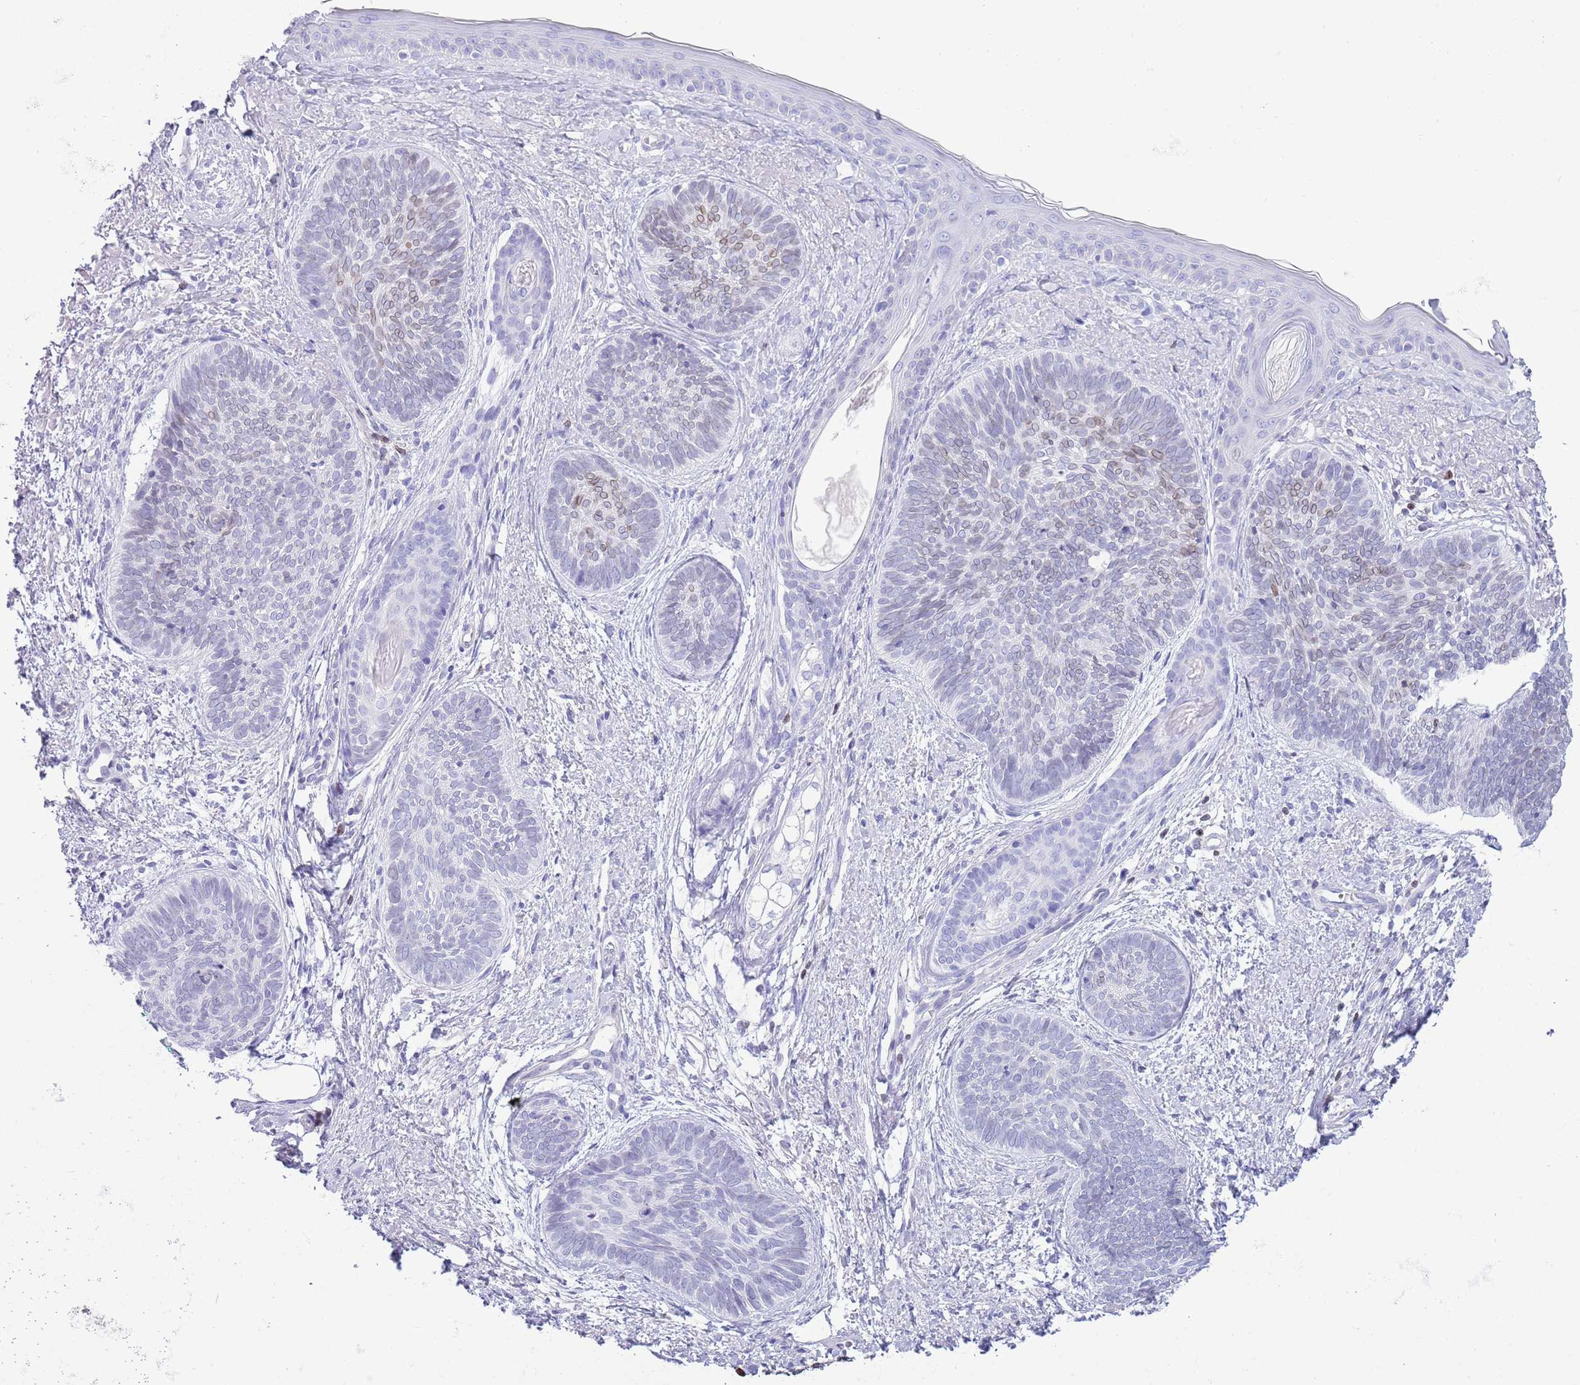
{"staining": {"intensity": "weak", "quantity": "<25%", "location": "cytoplasmic/membranous,nuclear"}, "tissue": "skin cancer", "cell_type": "Tumor cells", "image_type": "cancer", "snomed": [{"axis": "morphology", "description": "Basal cell carcinoma"}, {"axis": "topography", "description": "Skin"}], "caption": "Image shows no significant protein staining in tumor cells of skin basal cell carcinoma. The staining was performed using DAB to visualize the protein expression in brown, while the nuclei were stained in blue with hematoxylin (Magnification: 20x).", "gene": "LBR", "patient": {"sex": "female", "age": 81}}